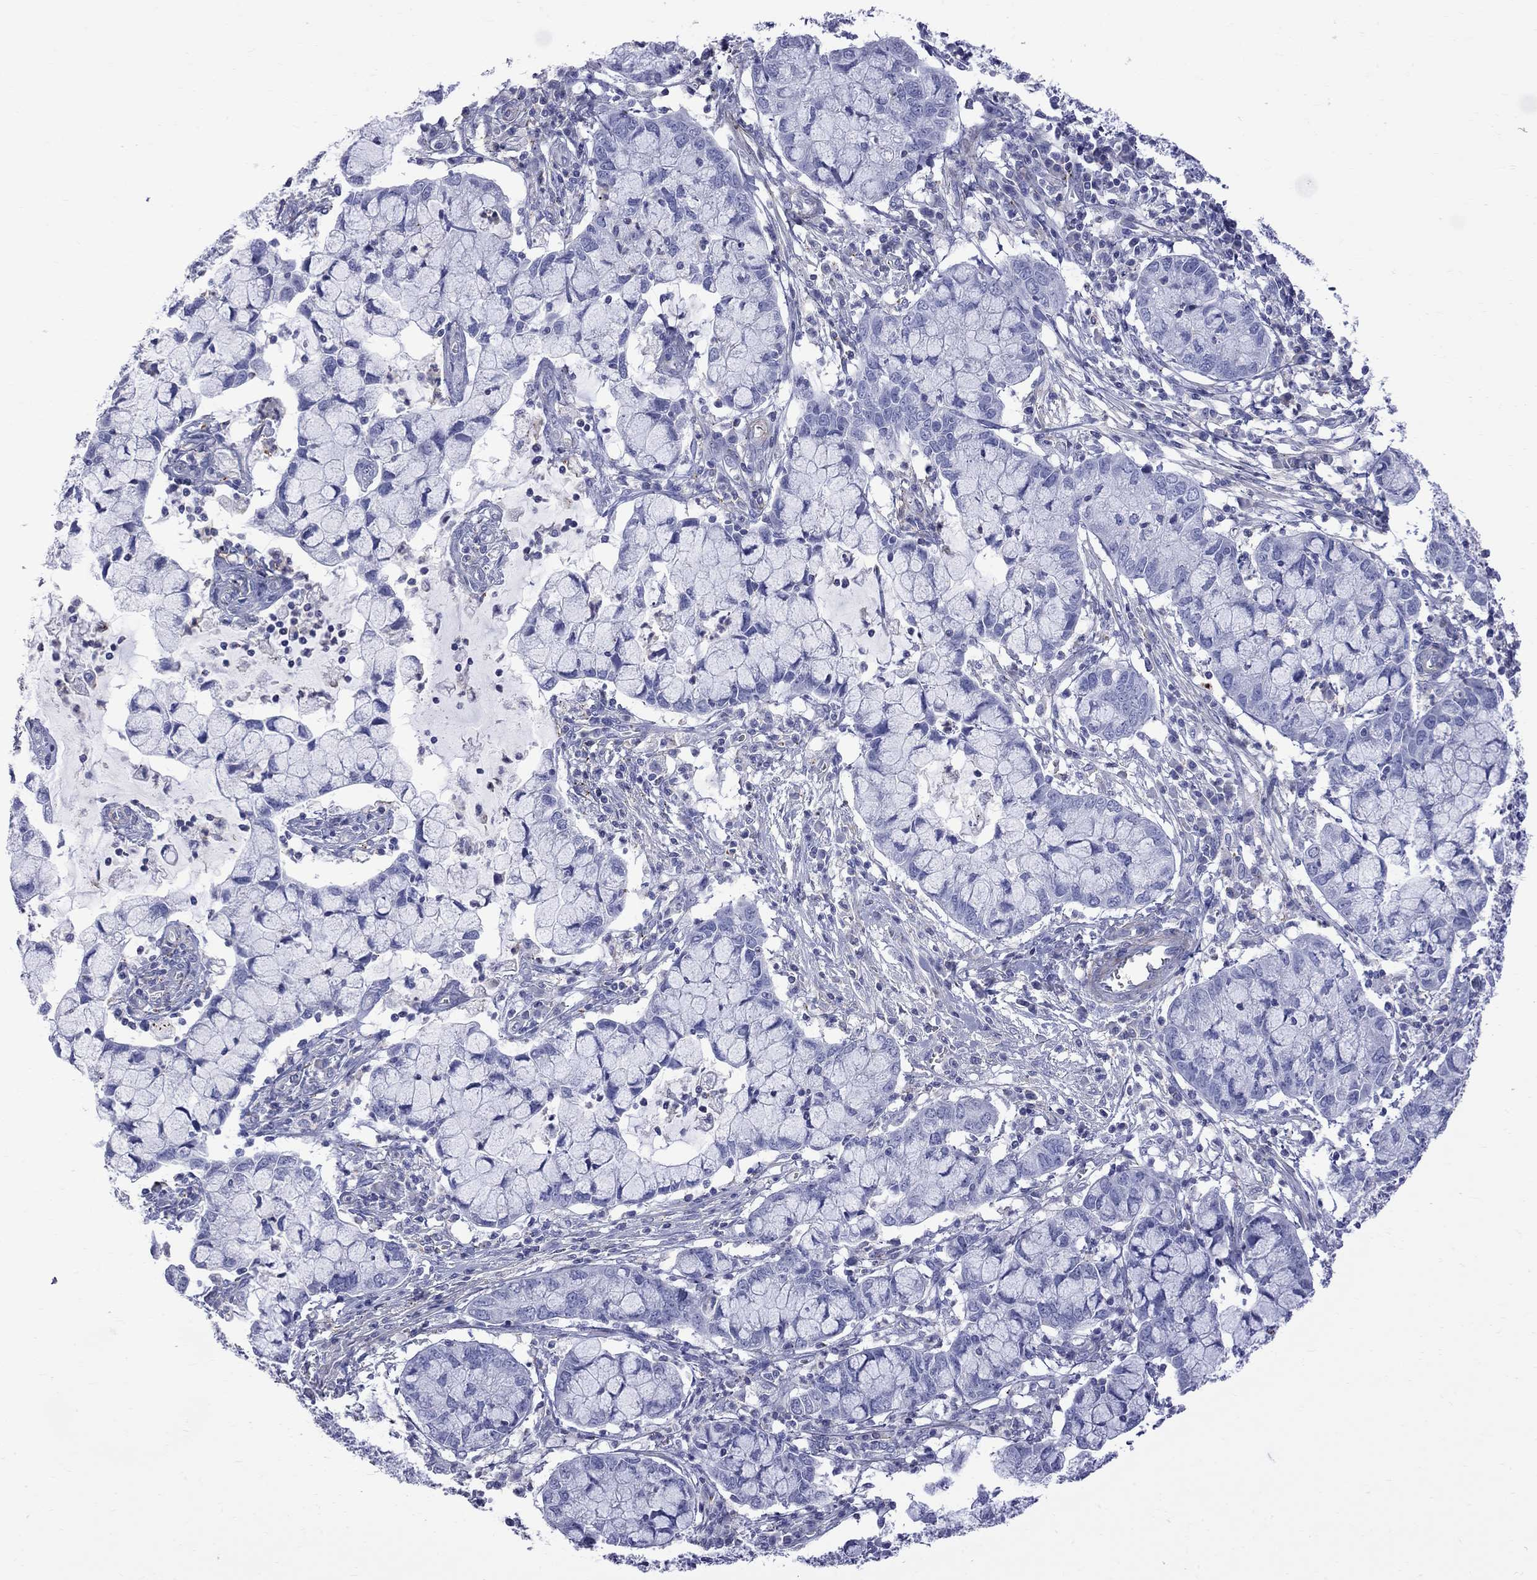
{"staining": {"intensity": "negative", "quantity": "none", "location": "none"}, "tissue": "cervical cancer", "cell_type": "Tumor cells", "image_type": "cancer", "snomed": [{"axis": "morphology", "description": "Adenocarcinoma, NOS"}, {"axis": "topography", "description": "Cervix"}], "caption": "This is a histopathology image of immunohistochemistry (IHC) staining of cervical adenocarcinoma, which shows no expression in tumor cells.", "gene": "S100A3", "patient": {"sex": "female", "age": 40}}